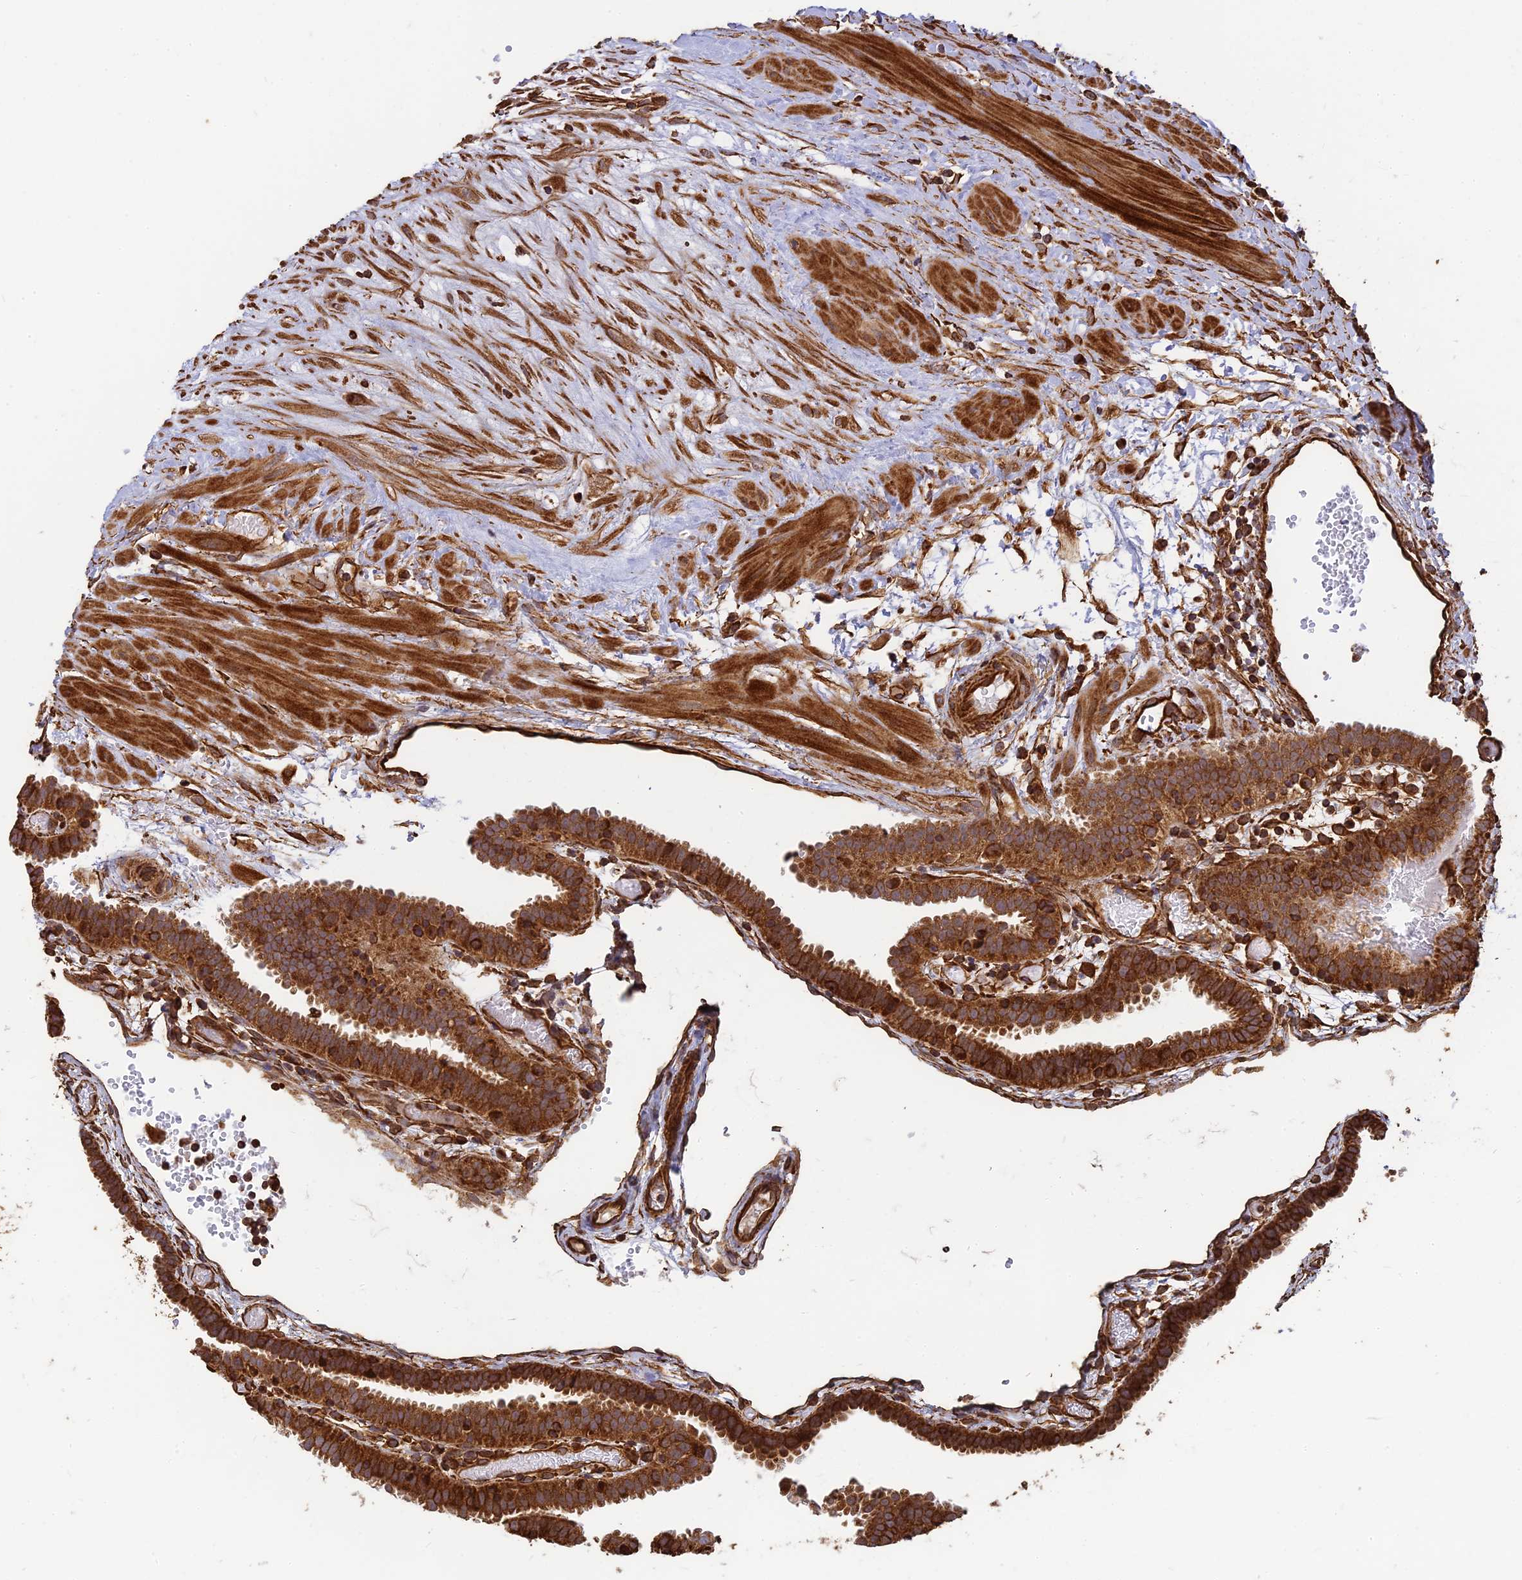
{"staining": {"intensity": "strong", "quantity": ">75%", "location": "cytoplasmic/membranous"}, "tissue": "fallopian tube", "cell_type": "Glandular cells", "image_type": "normal", "snomed": [{"axis": "morphology", "description": "Normal tissue, NOS"}, {"axis": "topography", "description": "Fallopian tube"}], "caption": "The photomicrograph demonstrates immunohistochemical staining of unremarkable fallopian tube. There is strong cytoplasmic/membranous expression is present in approximately >75% of glandular cells. (DAB (3,3'-diaminobenzidine) IHC, brown staining for protein, blue staining for nuclei).", "gene": "DSTYK", "patient": {"sex": "female", "age": 37}}